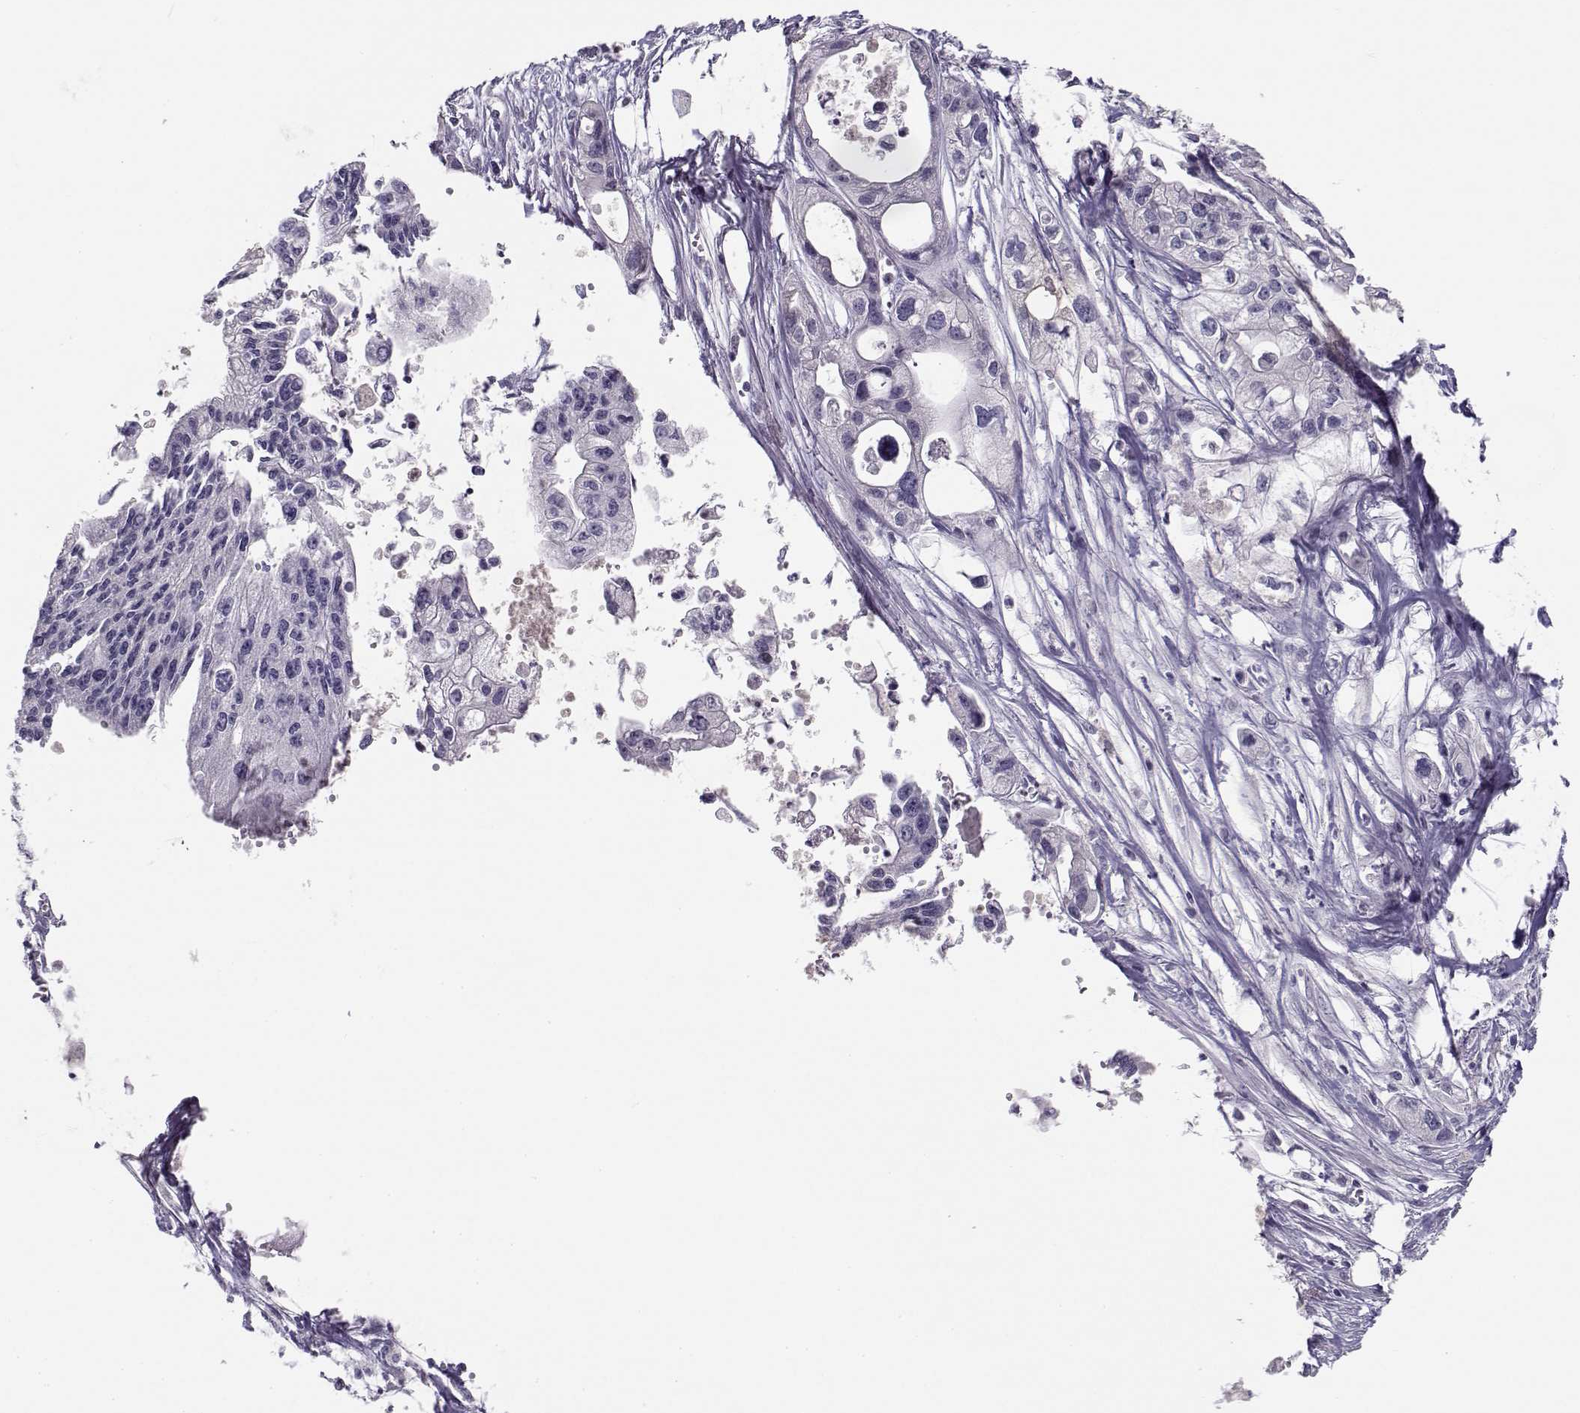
{"staining": {"intensity": "negative", "quantity": "none", "location": "none"}, "tissue": "pancreatic cancer", "cell_type": "Tumor cells", "image_type": "cancer", "snomed": [{"axis": "morphology", "description": "Adenocarcinoma, NOS"}, {"axis": "topography", "description": "Pancreas"}], "caption": "IHC histopathology image of neoplastic tissue: pancreatic cancer (adenocarcinoma) stained with DAB exhibits no significant protein positivity in tumor cells.", "gene": "C16orf86", "patient": {"sex": "male", "age": 70}}